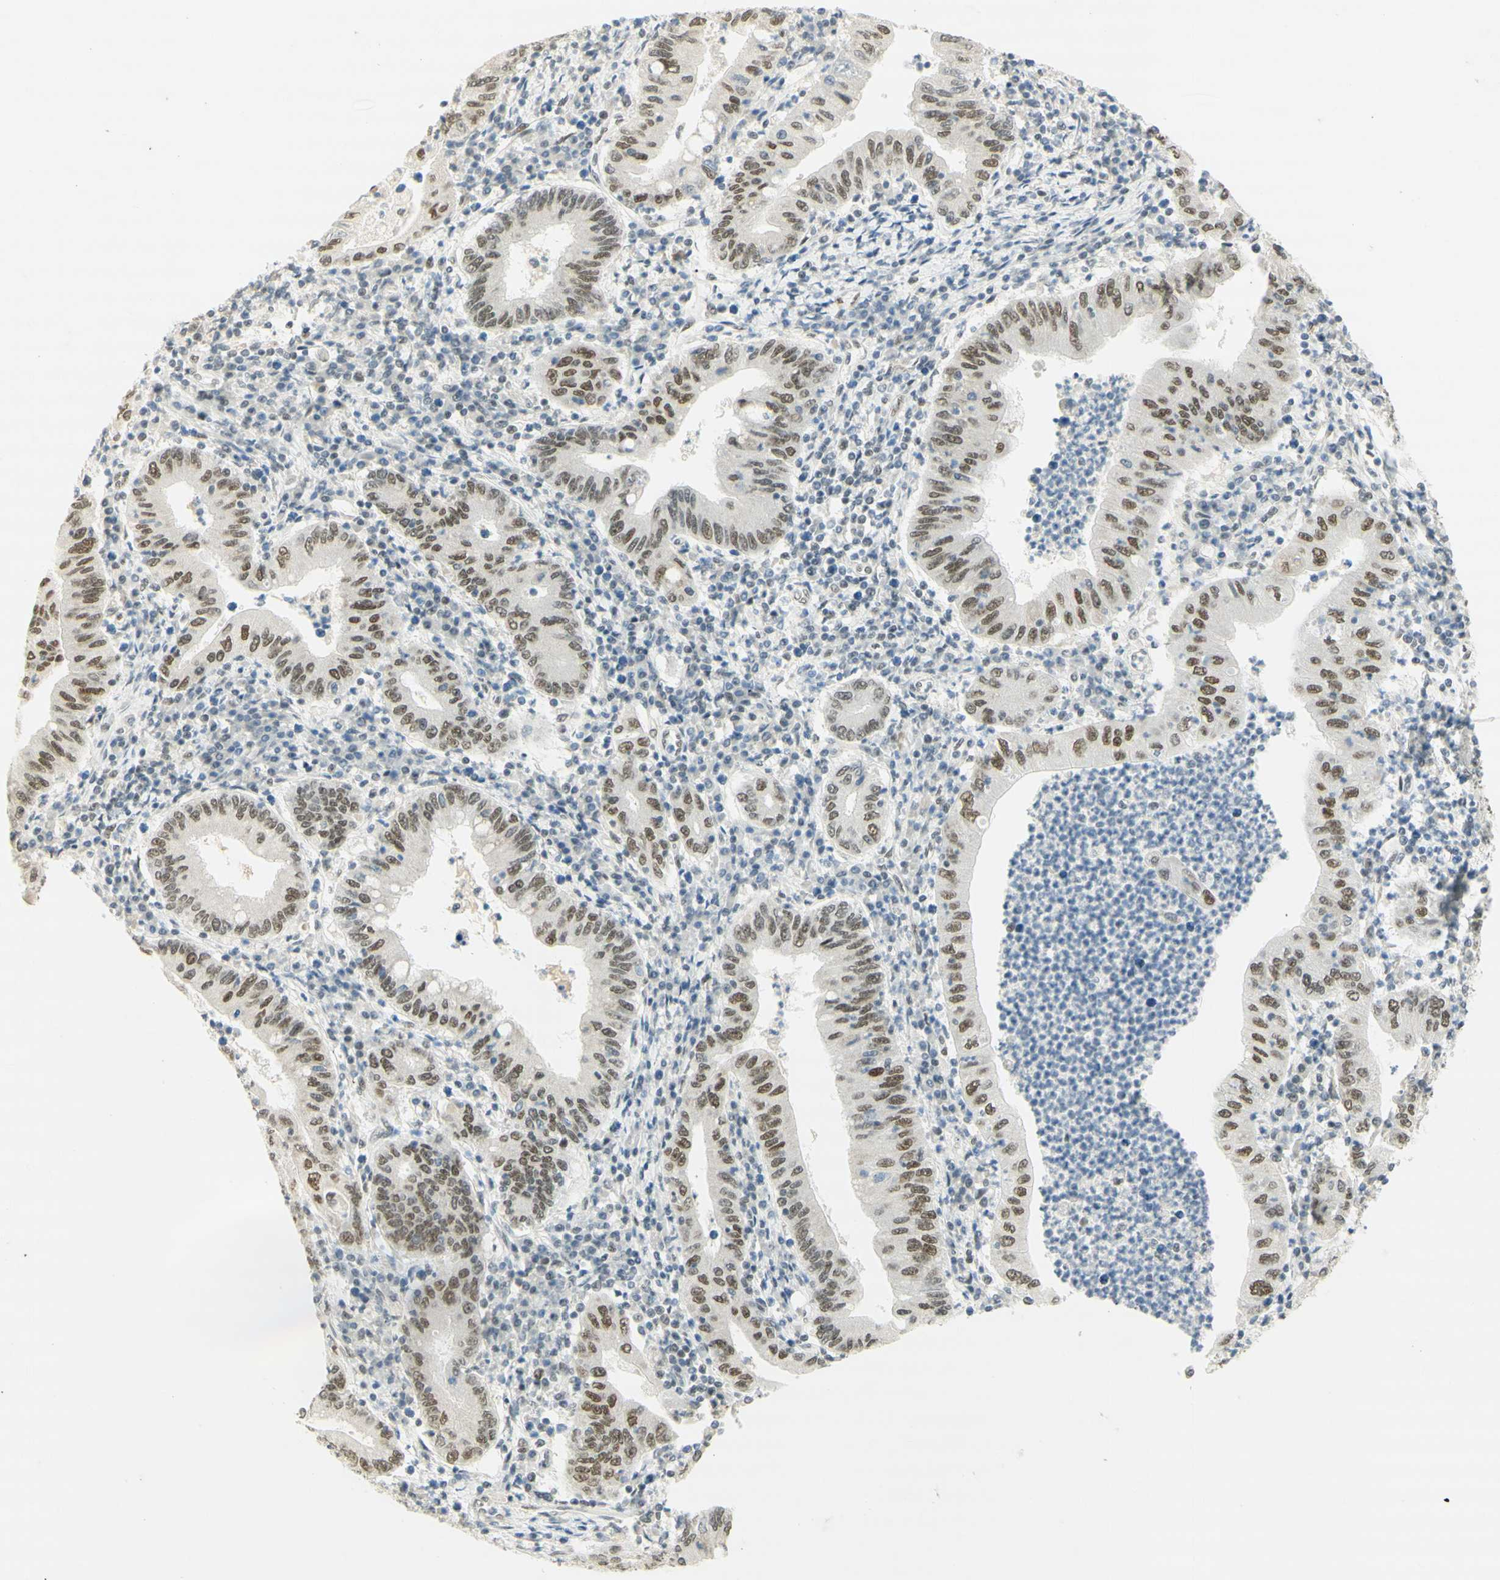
{"staining": {"intensity": "moderate", "quantity": ">75%", "location": "nuclear"}, "tissue": "stomach cancer", "cell_type": "Tumor cells", "image_type": "cancer", "snomed": [{"axis": "morphology", "description": "Normal tissue, NOS"}, {"axis": "morphology", "description": "Adenocarcinoma, NOS"}, {"axis": "topography", "description": "Esophagus"}, {"axis": "topography", "description": "Stomach, upper"}, {"axis": "topography", "description": "Peripheral nerve tissue"}], "caption": "Moderate nuclear protein positivity is appreciated in approximately >75% of tumor cells in stomach adenocarcinoma.", "gene": "PMS2", "patient": {"sex": "male", "age": 62}}